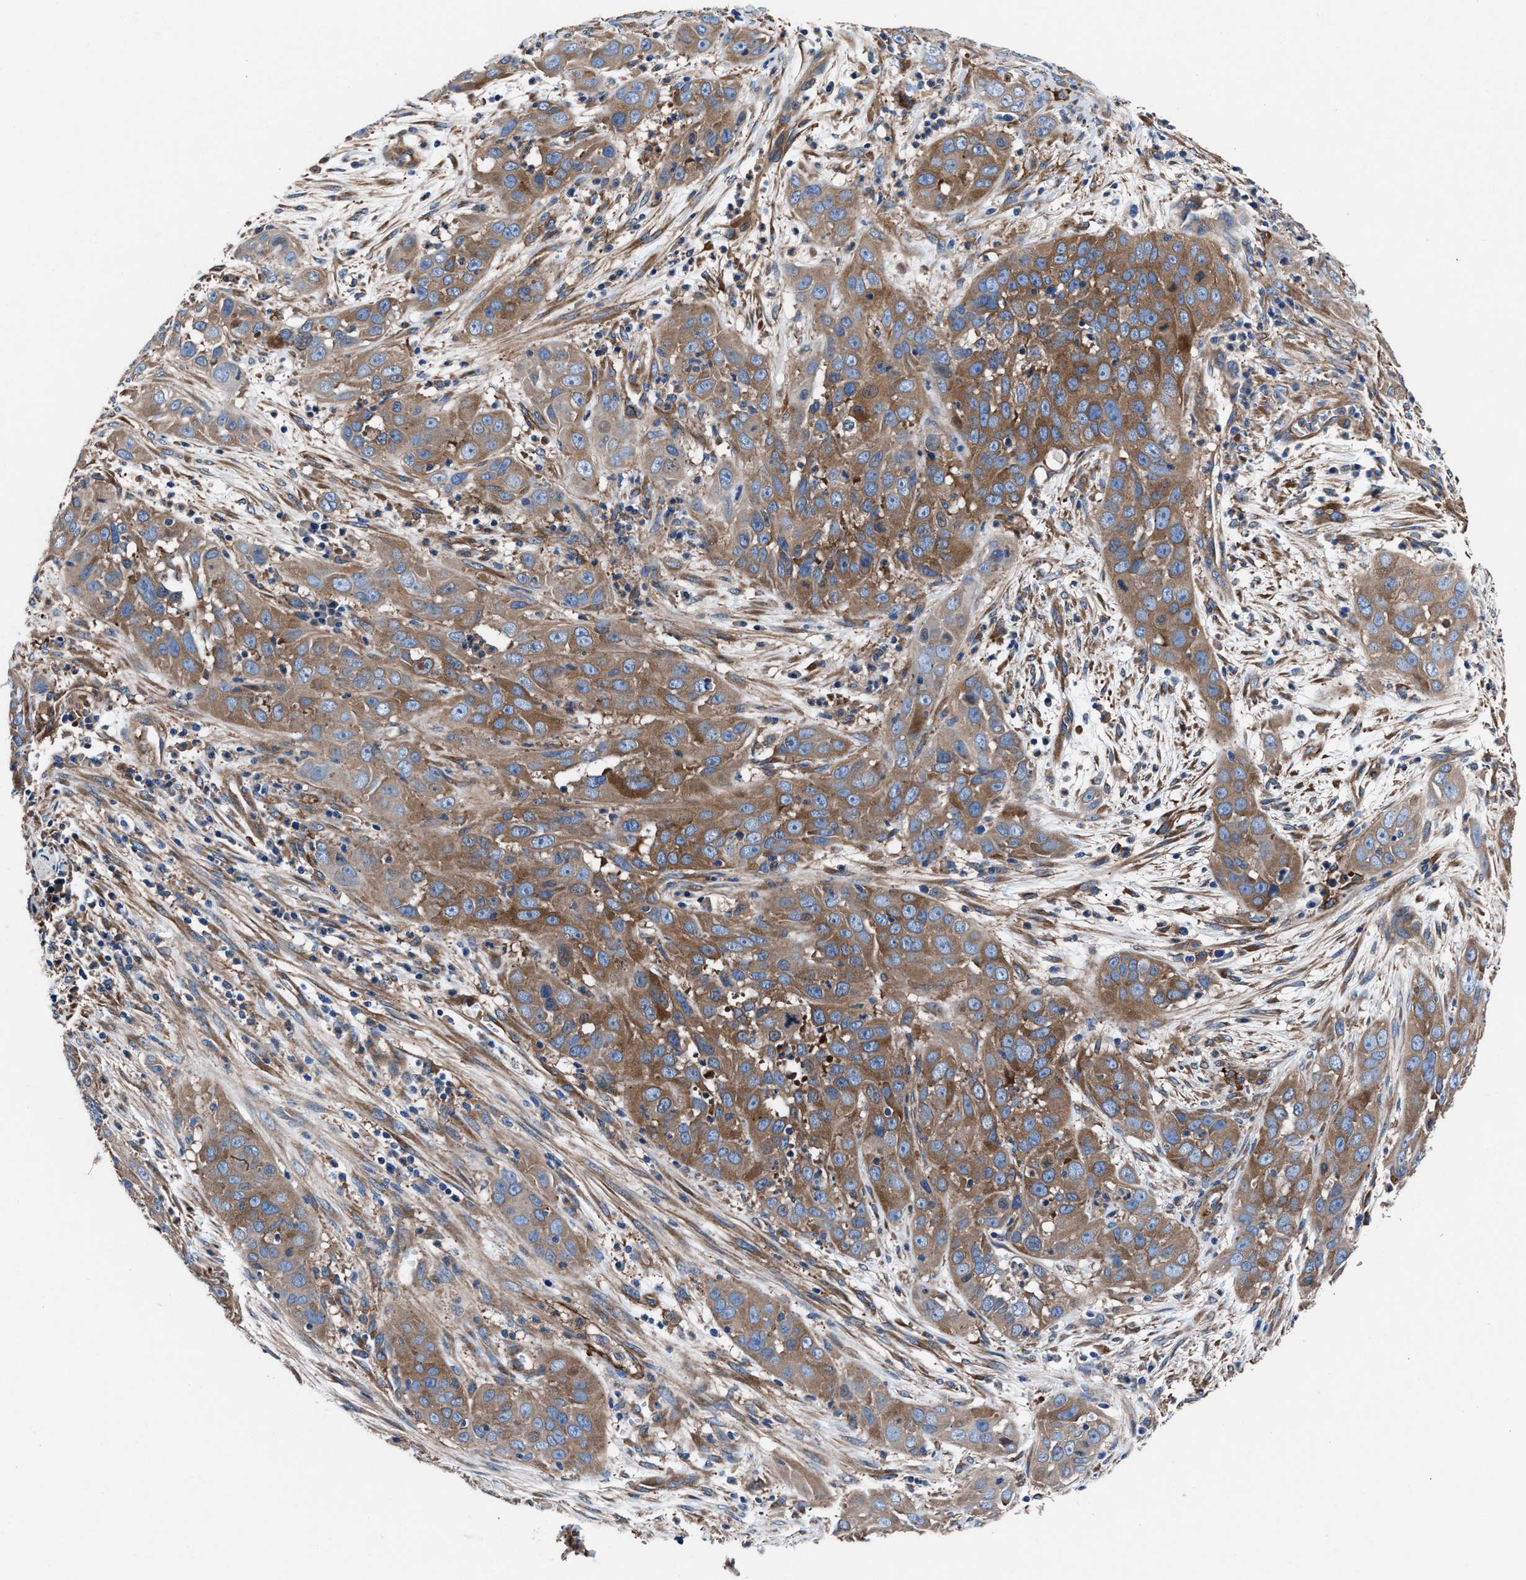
{"staining": {"intensity": "moderate", "quantity": ">75%", "location": "cytoplasmic/membranous"}, "tissue": "cervical cancer", "cell_type": "Tumor cells", "image_type": "cancer", "snomed": [{"axis": "morphology", "description": "Squamous cell carcinoma, NOS"}, {"axis": "topography", "description": "Cervix"}], "caption": "Immunohistochemical staining of human cervical cancer reveals medium levels of moderate cytoplasmic/membranous protein staining in approximately >75% of tumor cells. The protein is shown in brown color, while the nuclei are stained blue.", "gene": "SH3GL1", "patient": {"sex": "female", "age": 32}}